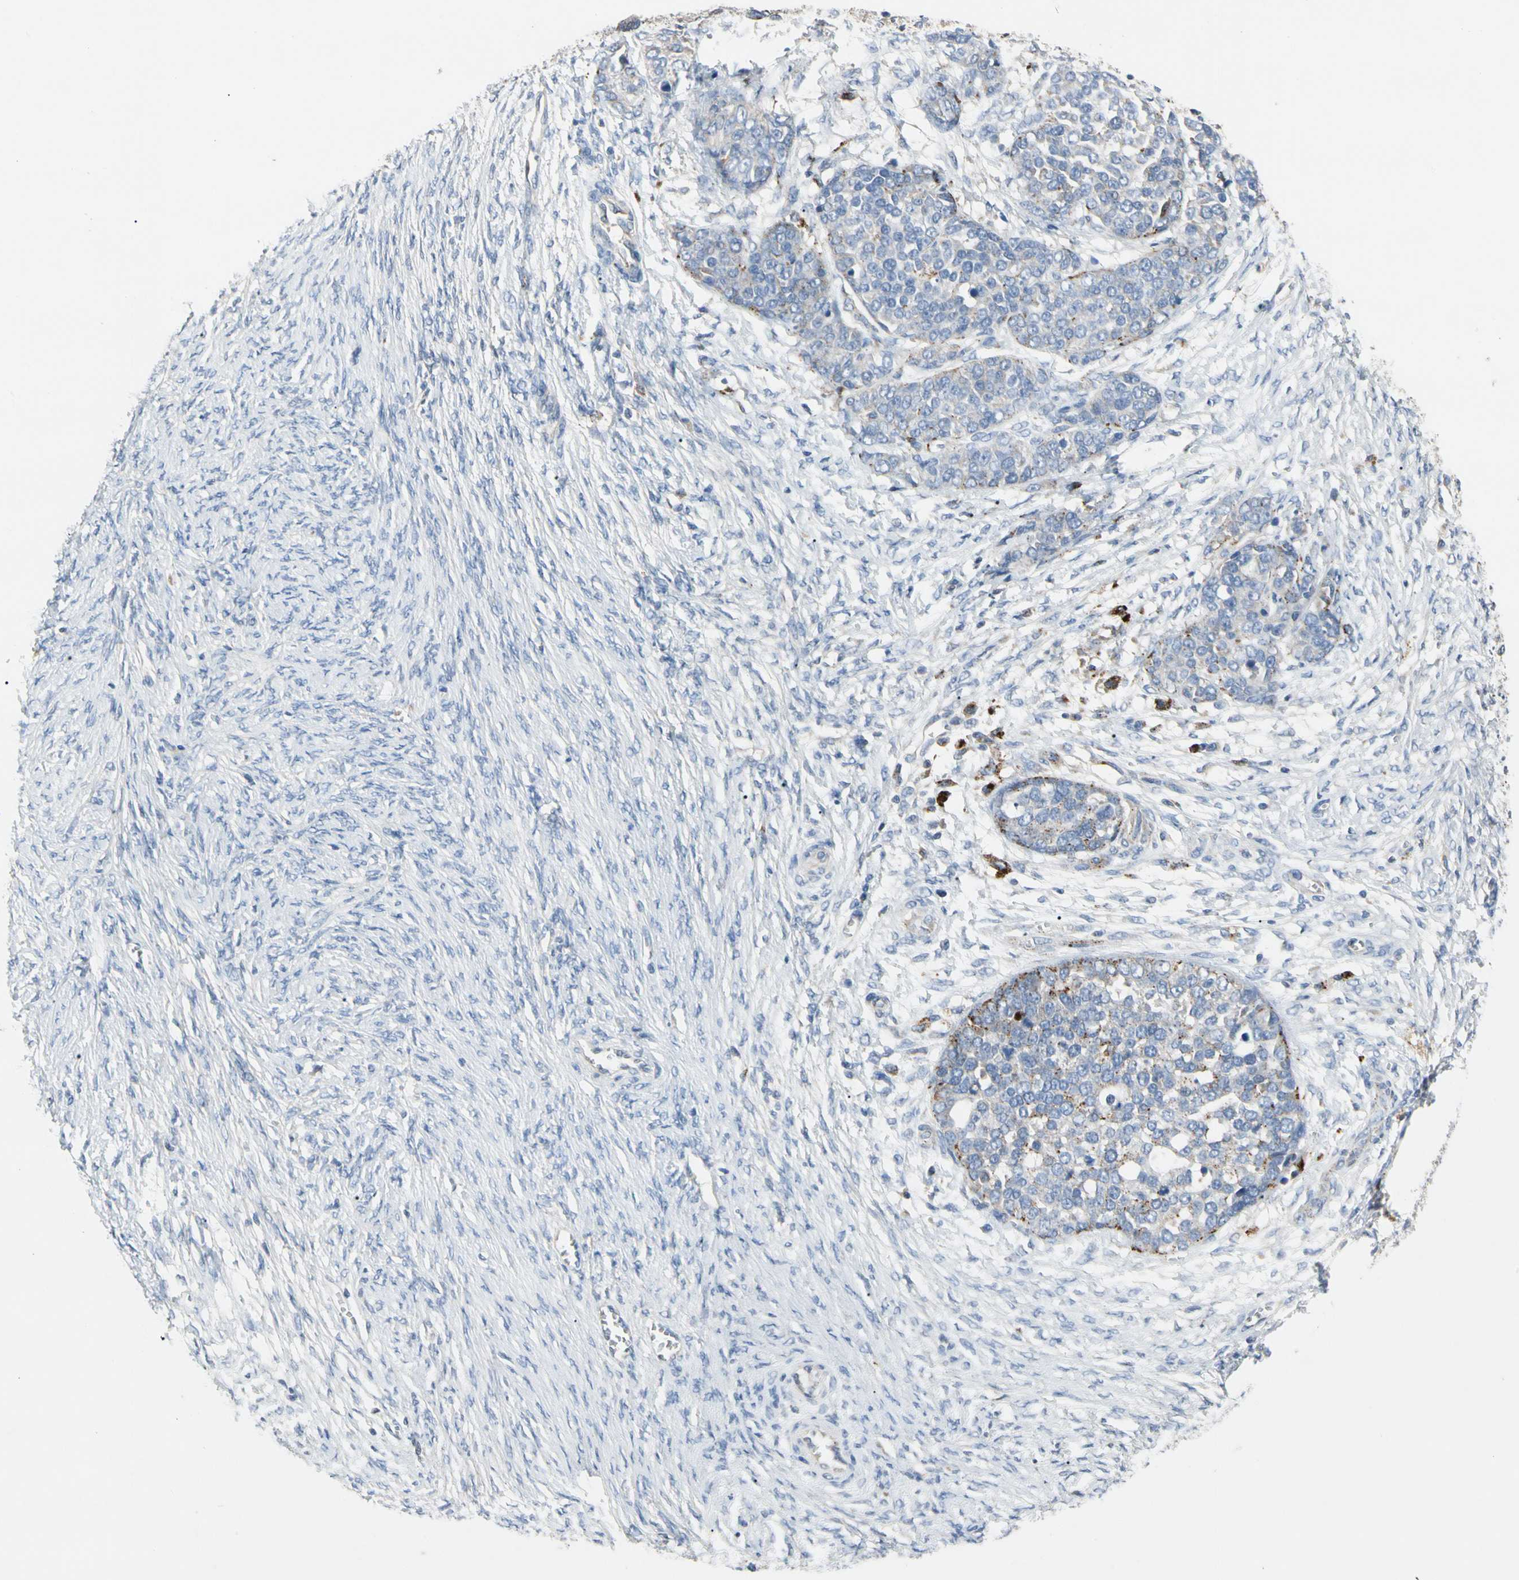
{"staining": {"intensity": "weak", "quantity": "25%-75%", "location": "cytoplasmic/membranous"}, "tissue": "ovarian cancer", "cell_type": "Tumor cells", "image_type": "cancer", "snomed": [{"axis": "morphology", "description": "Cystadenocarcinoma, serous, NOS"}, {"axis": "topography", "description": "Ovary"}], "caption": "Tumor cells demonstrate low levels of weak cytoplasmic/membranous expression in about 25%-75% of cells in ovarian cancer (serous cystadenocarcinoma).", "gene": "RETSAT", "patient": {"sex": "female", "age": 44}}